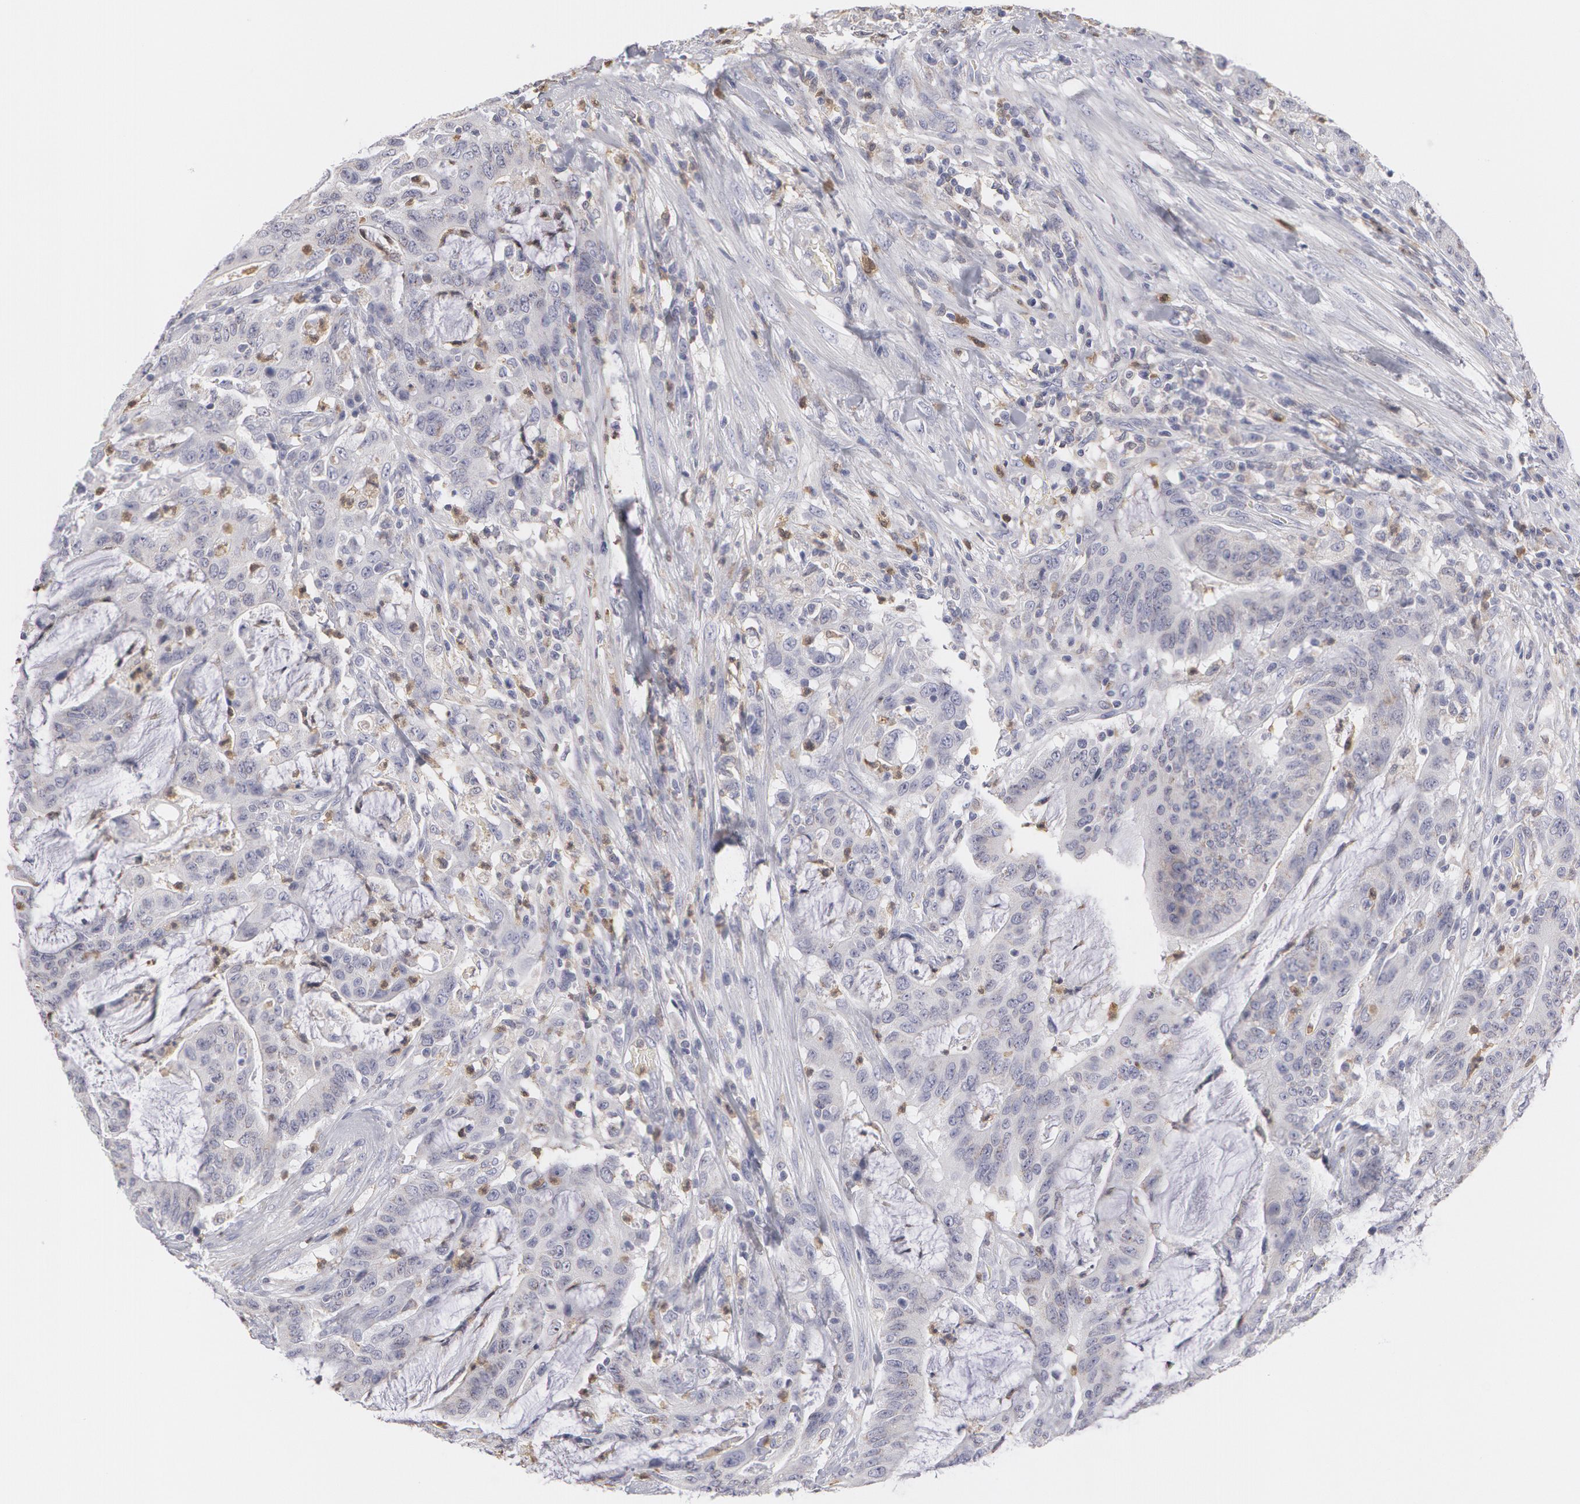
{"staining": {"intensity": "weak", "quantity": "<25%", "location": "cytoplasmic/membranous"}, "tissue": "colorectal cancer", "cell_type": "Tumor cells", "image_type": "cancer", "snomed": [{"axis": "morphology", "description": "Adenocarcinoma, NOS"}, {"axis": "topography", "description": "Colon"}], "caption": "IHC of colorectal cancer reveals no expression in tumor cells.", "gene": "CAT", "patient": {"sex": "male", "age": 54}}